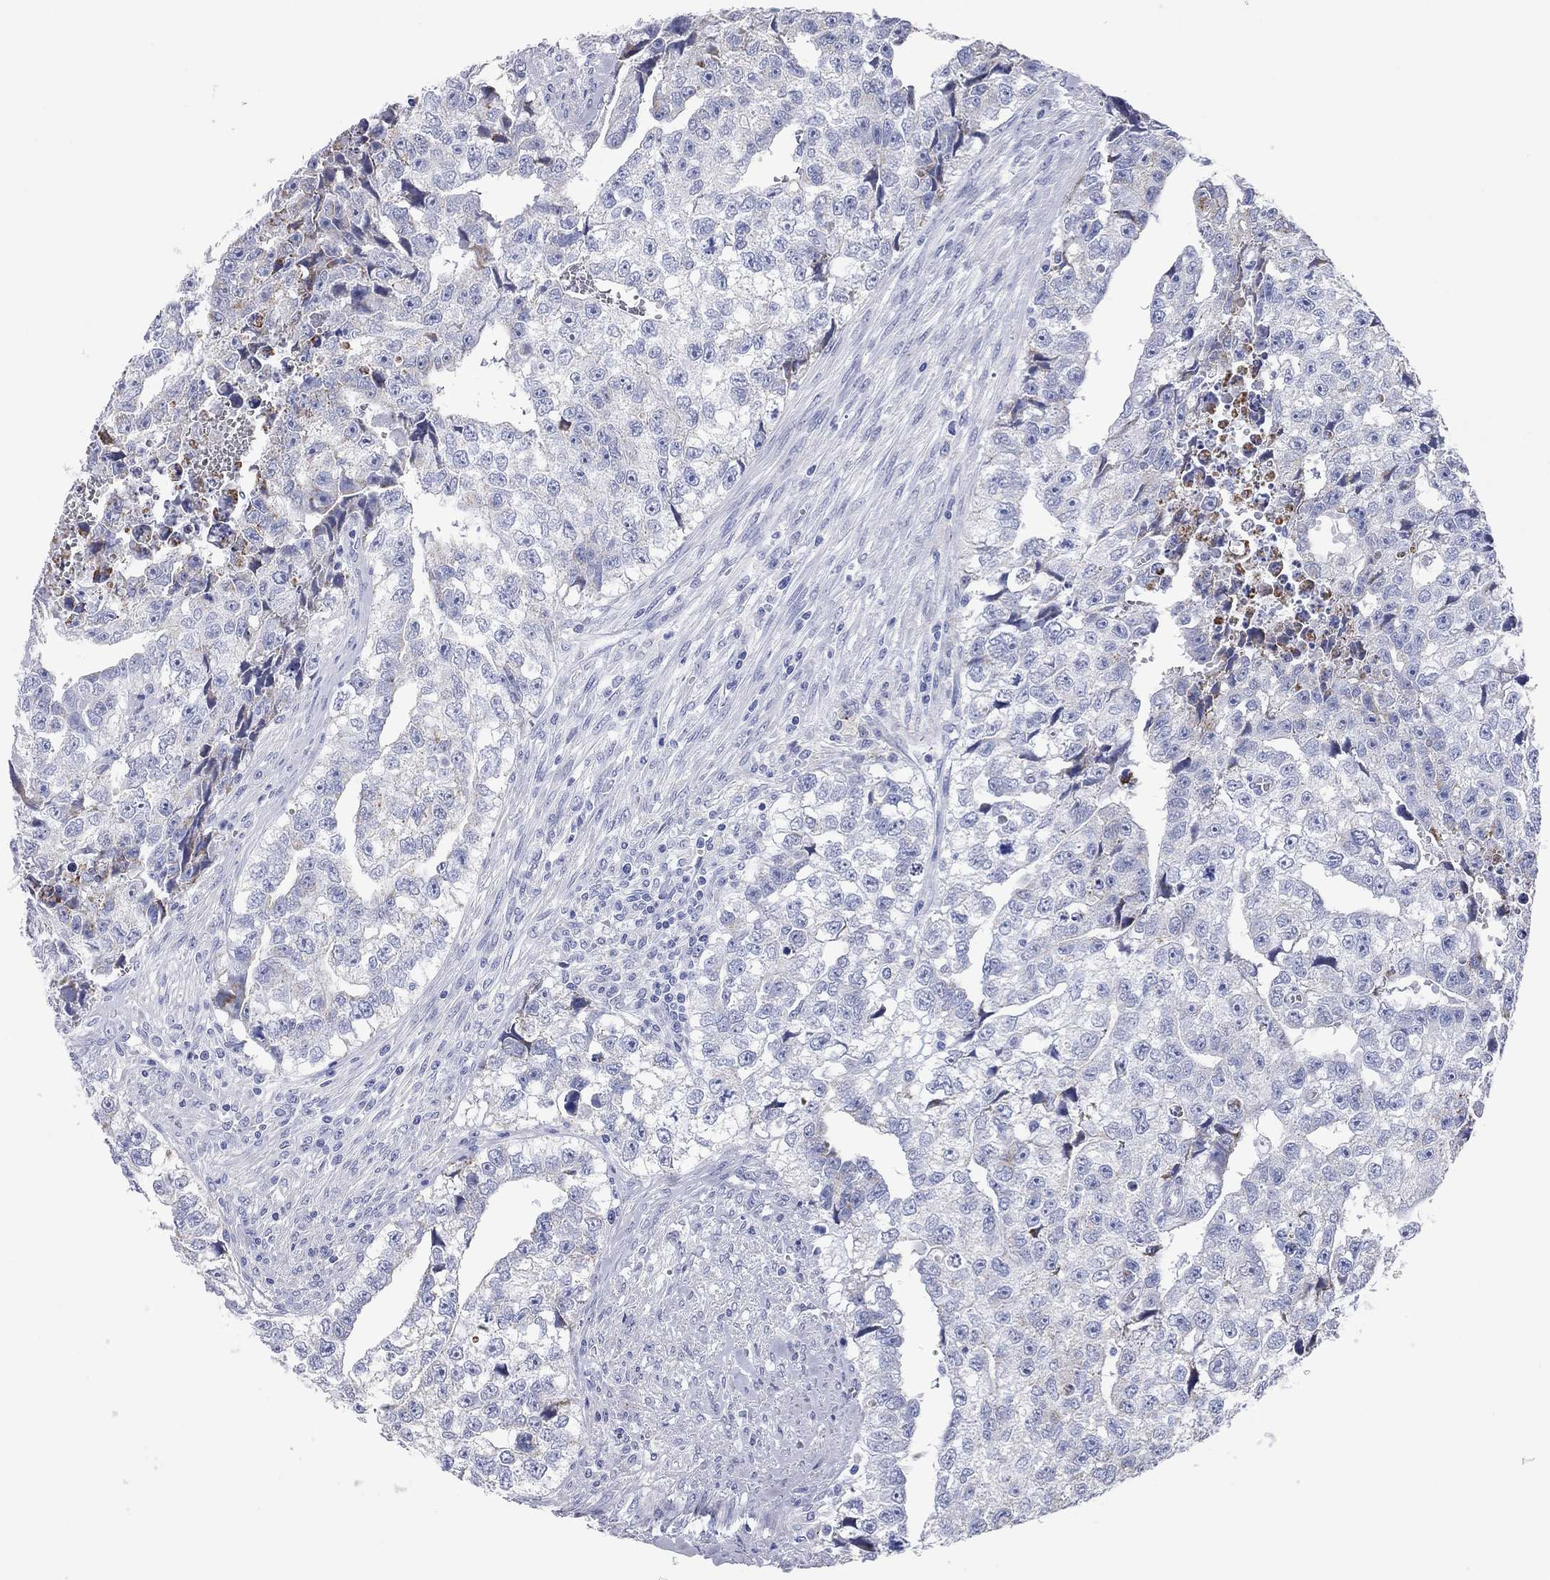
{"staining": {"intensity": "negative", "quantity": "none", "location": "none"}, "tissue": "testis cancer", "cell_type": "Tumor cells", "image_type": "cancer", "snomed": [{"axis": "morphology", "description": "Carcinoma, Embryonal, NOS"}, {"axis": "morphology", "description": "Teratoma, malignant, NOS"}, {"axis": "topography", "description": "Testis"}], "caption": "Tumor cells show no significant protein staining in testis cancer. (Brightfield microscopy of DAB (3,3'-diaminobenzidine) IHC at high magnification).", "gene": "CHI3L2", "patient": {"sex": "male", "age": 44}}